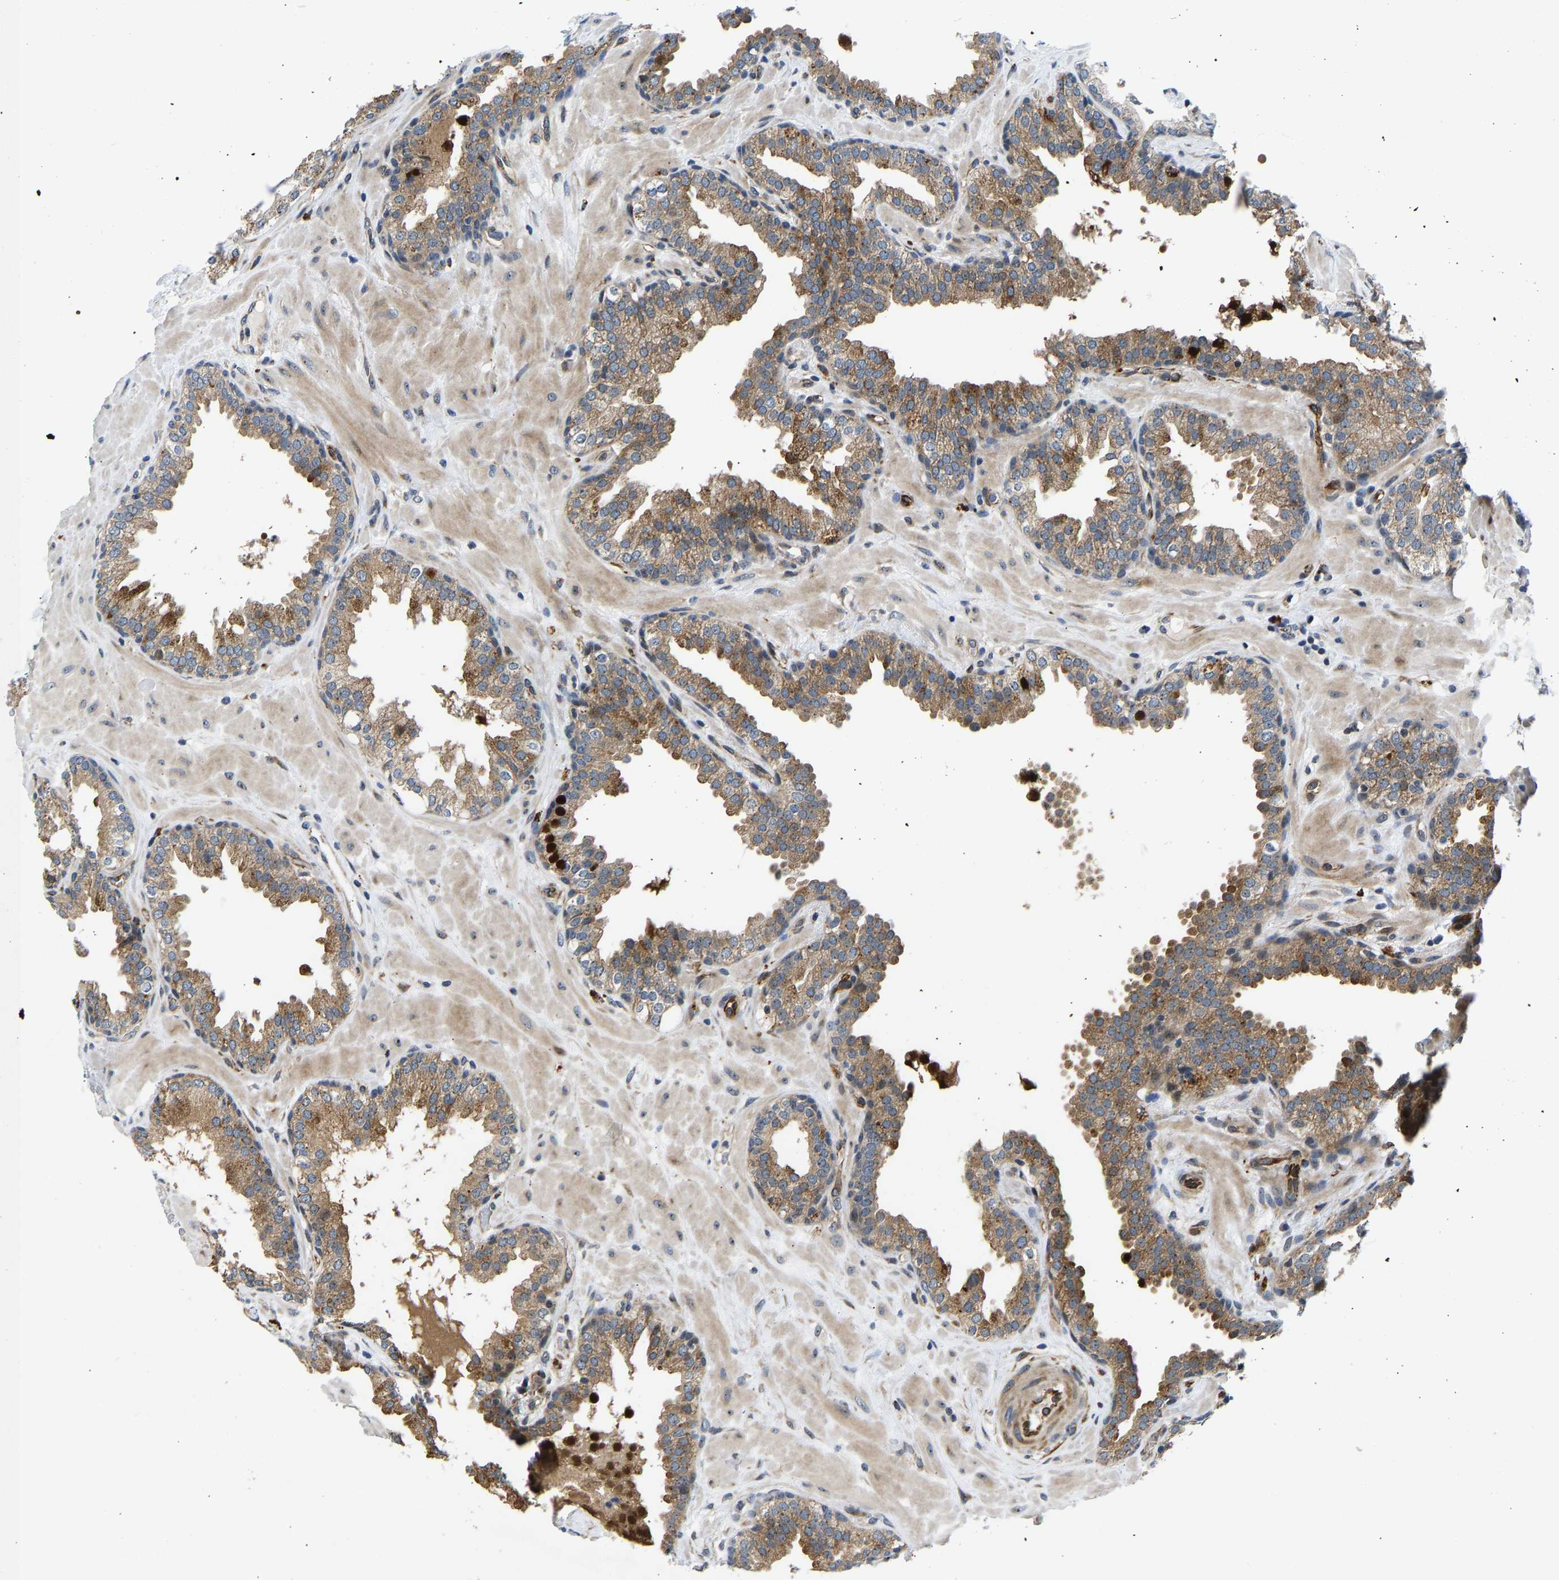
{"staining": {"intensity": "moderate", "quantity": ">75%", "location": "cytoplasmic/membranous"}, "tissue": "prostate", "cell_type": "Glandular cells", "image_type": "normal", "snomed": [{"axis": "morphology", "description": "Normal tissue, NOS"}, {"axis": "topography", "description": "Prostate"}], "caption": "A photomicrograph showing moderate cytoplasmic/membranous positivity in about >75% of glandular cells in unremarkable prostate, as visualized by brown immunohistochemical staining.", "gene": "RESF1", "patient": {"sex": "male", "age": 51}}